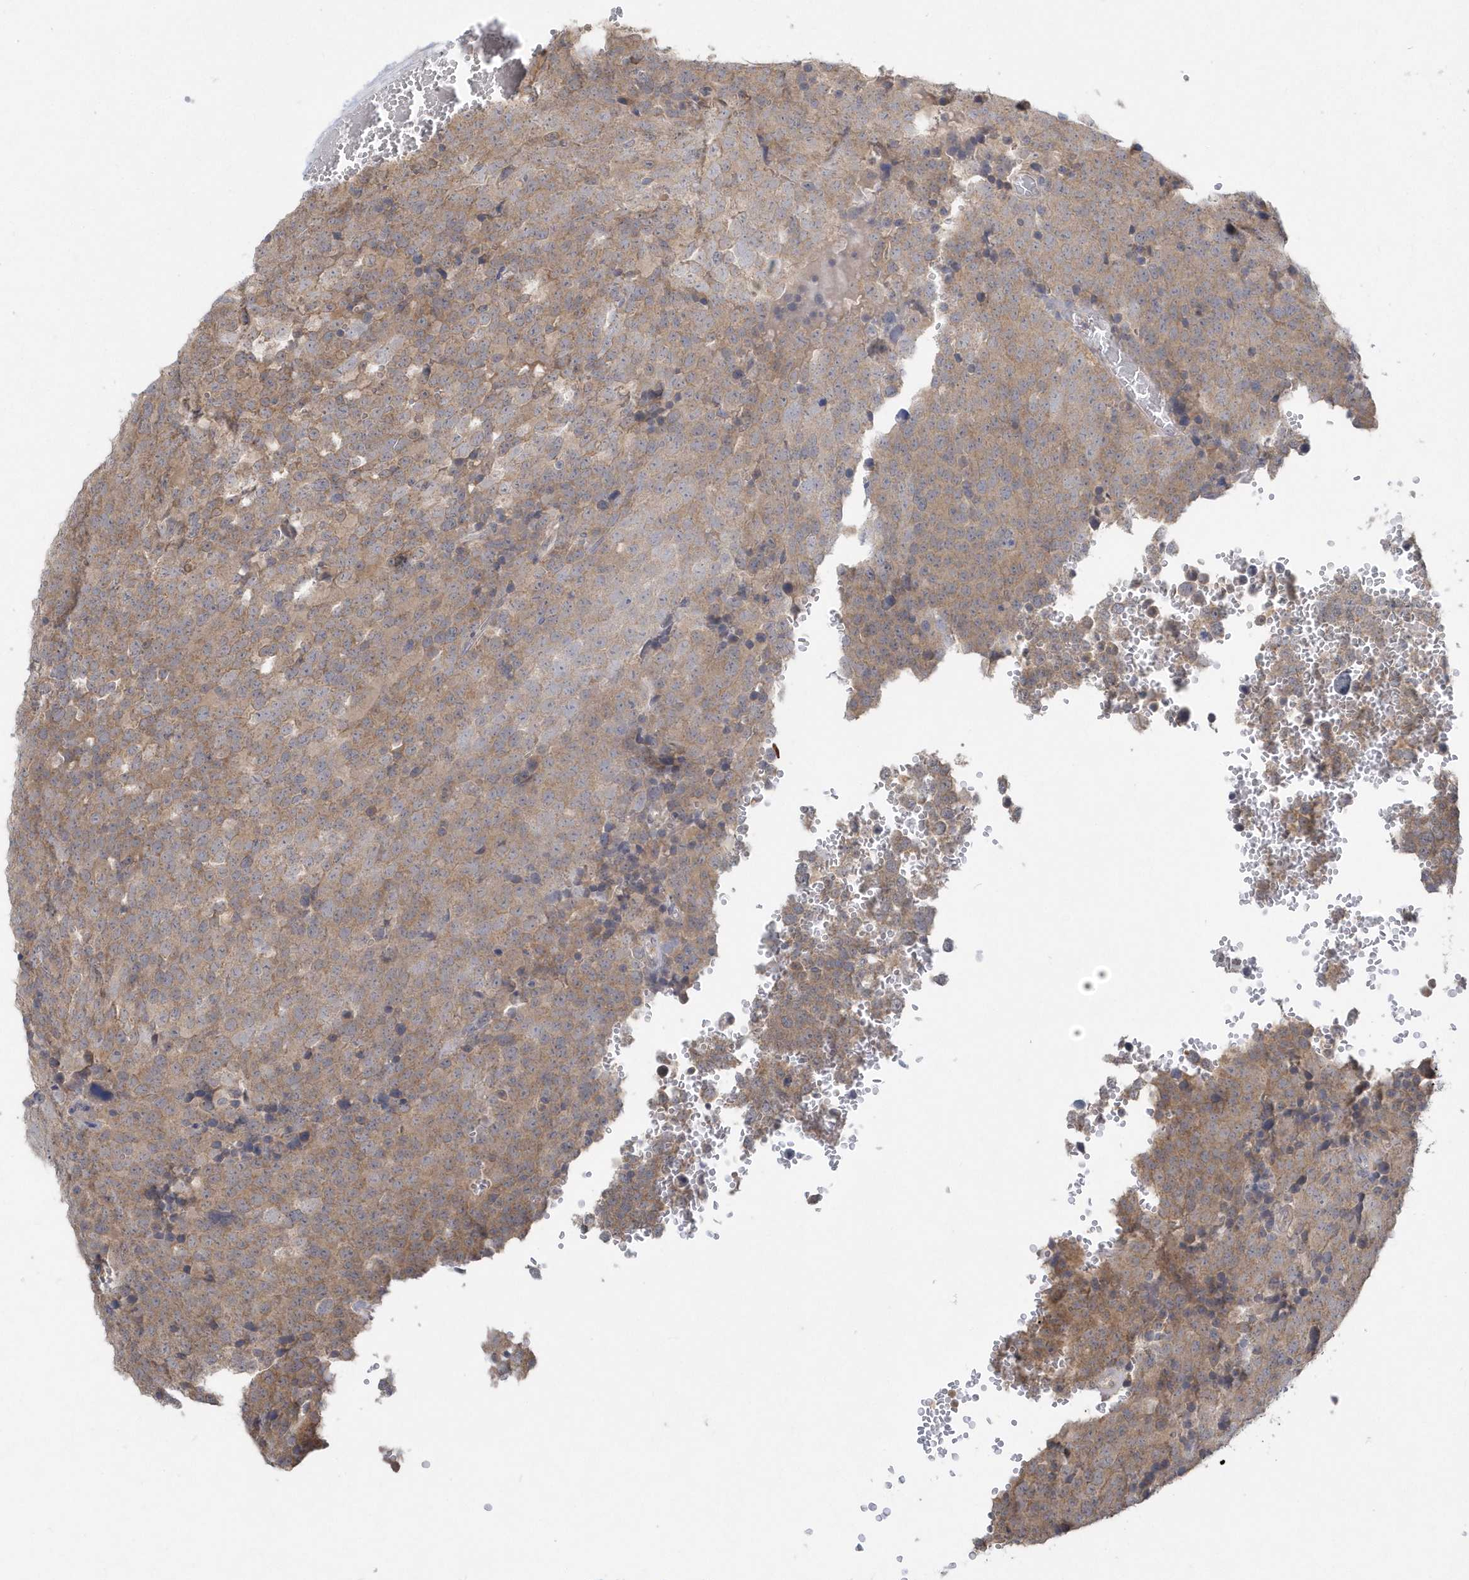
{"staining": {"intensity": "moderate", "quantity": ">75%", "location": "cytoplasmic/membranous"}, "tissue": "testis cancer", "cell_type": "Tumor cells", "image_type": "cancer", "snomed": [{"axis": "morphology", "description": "Seminoma, NOS"}, {"axis": "topography", "description": "Testis"}], "caption": "A medium amount of moderate cytoplasmic/membranous positivity is seen in about >75% of tumor cells in testis cancer tissue.", "gene": "AKR7A2", "patient": {"sex": "male", "age": 71}}